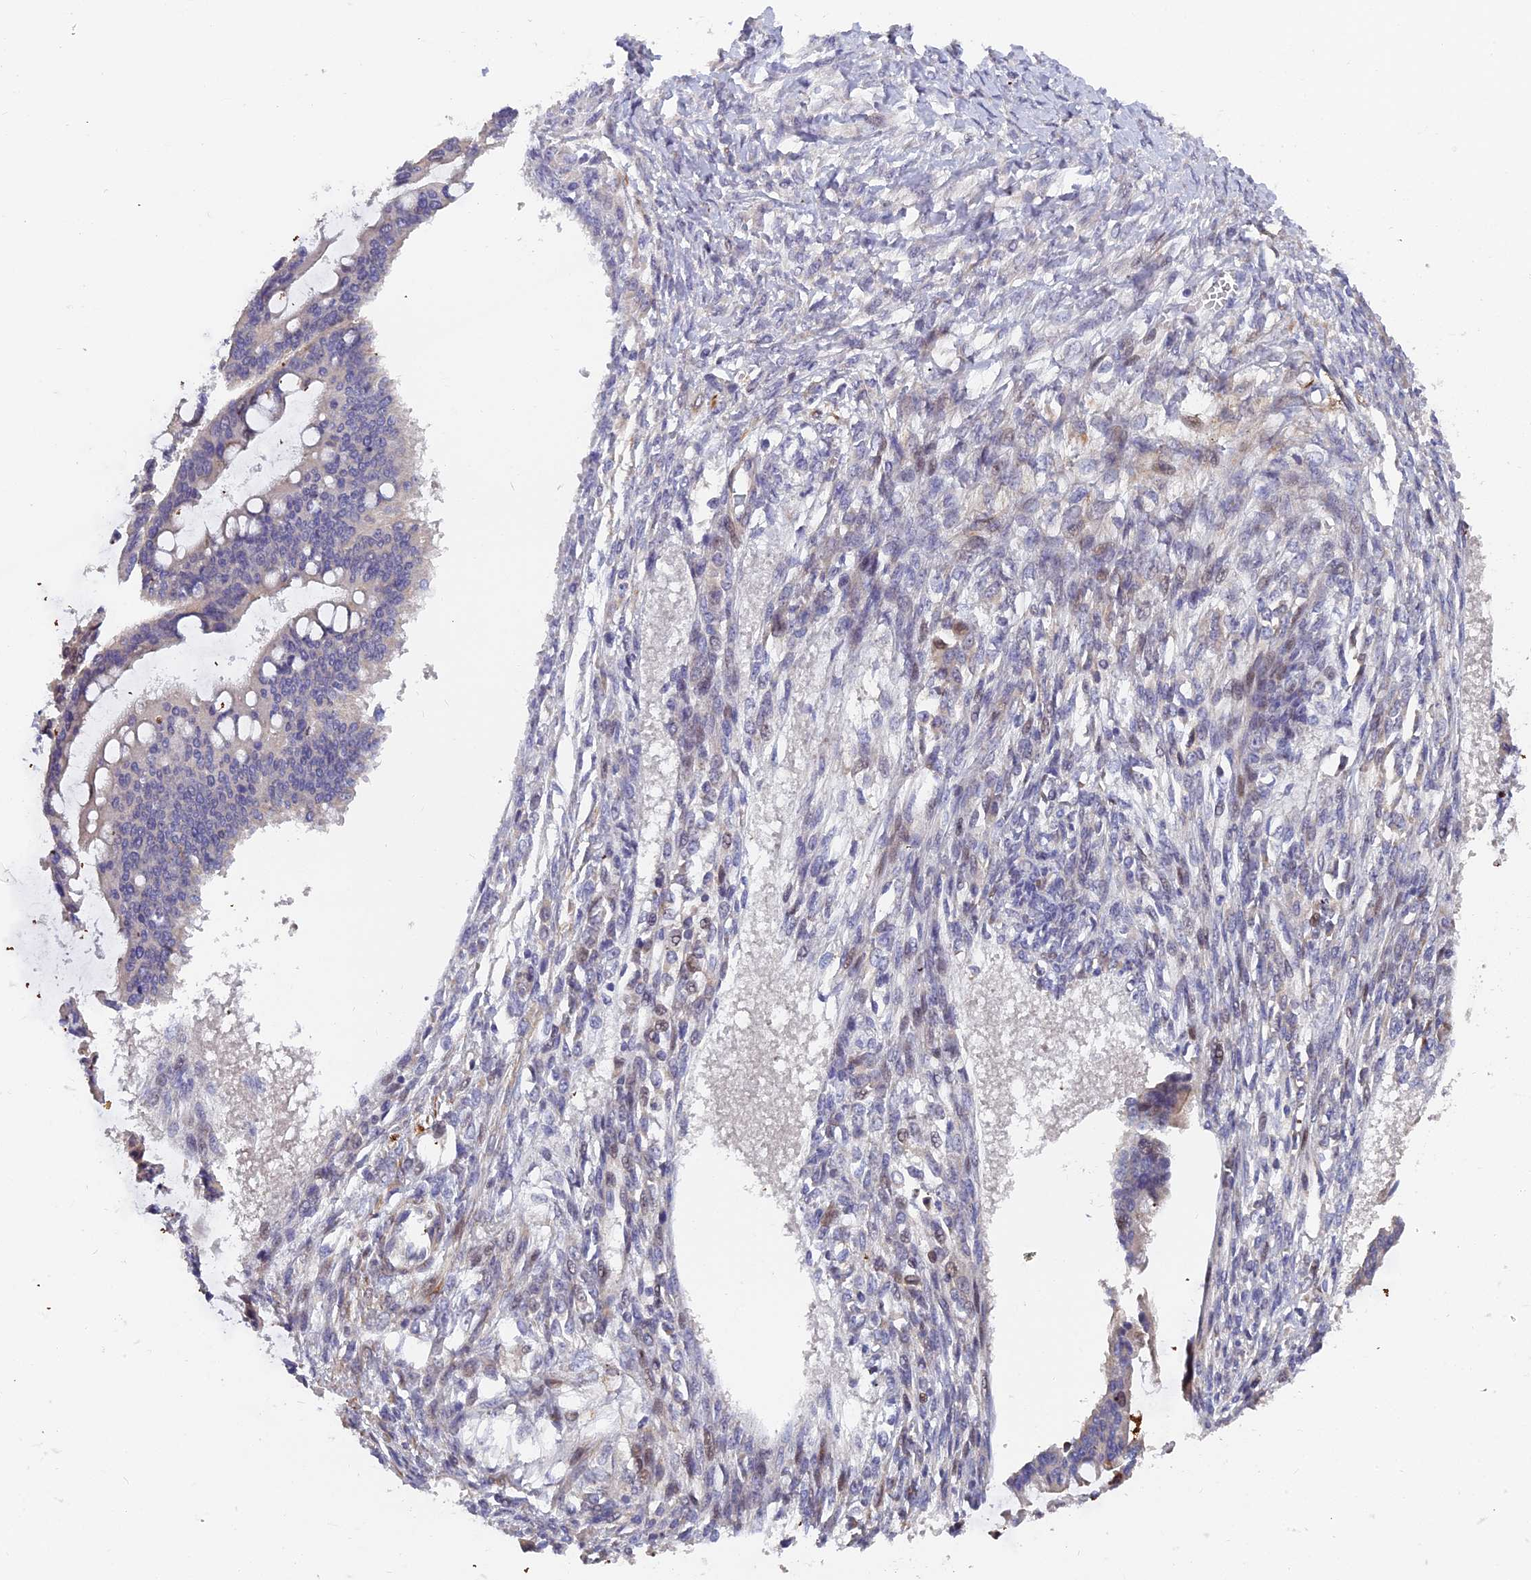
{"staining": {"intensity": "weak", "quantity": "<25%", "location": "cytoplasmic/membranous"}, "tissue": "ovarian cancer", "cell_type": "Tumor cells", "image_type": "cancer", "snomed": [{"axis": "morphology", "description": "Cystadenocarcinoma, mucinous, NOS"}, {"axis": "topography", "description": "Ovary"}], "caption": "Image shows no significant protein staining in tumor cells of mucinous cystadenocarcinoma (ovarian).", "gene": "RAB28", "patient": {"sex": "female", "age": 73}}